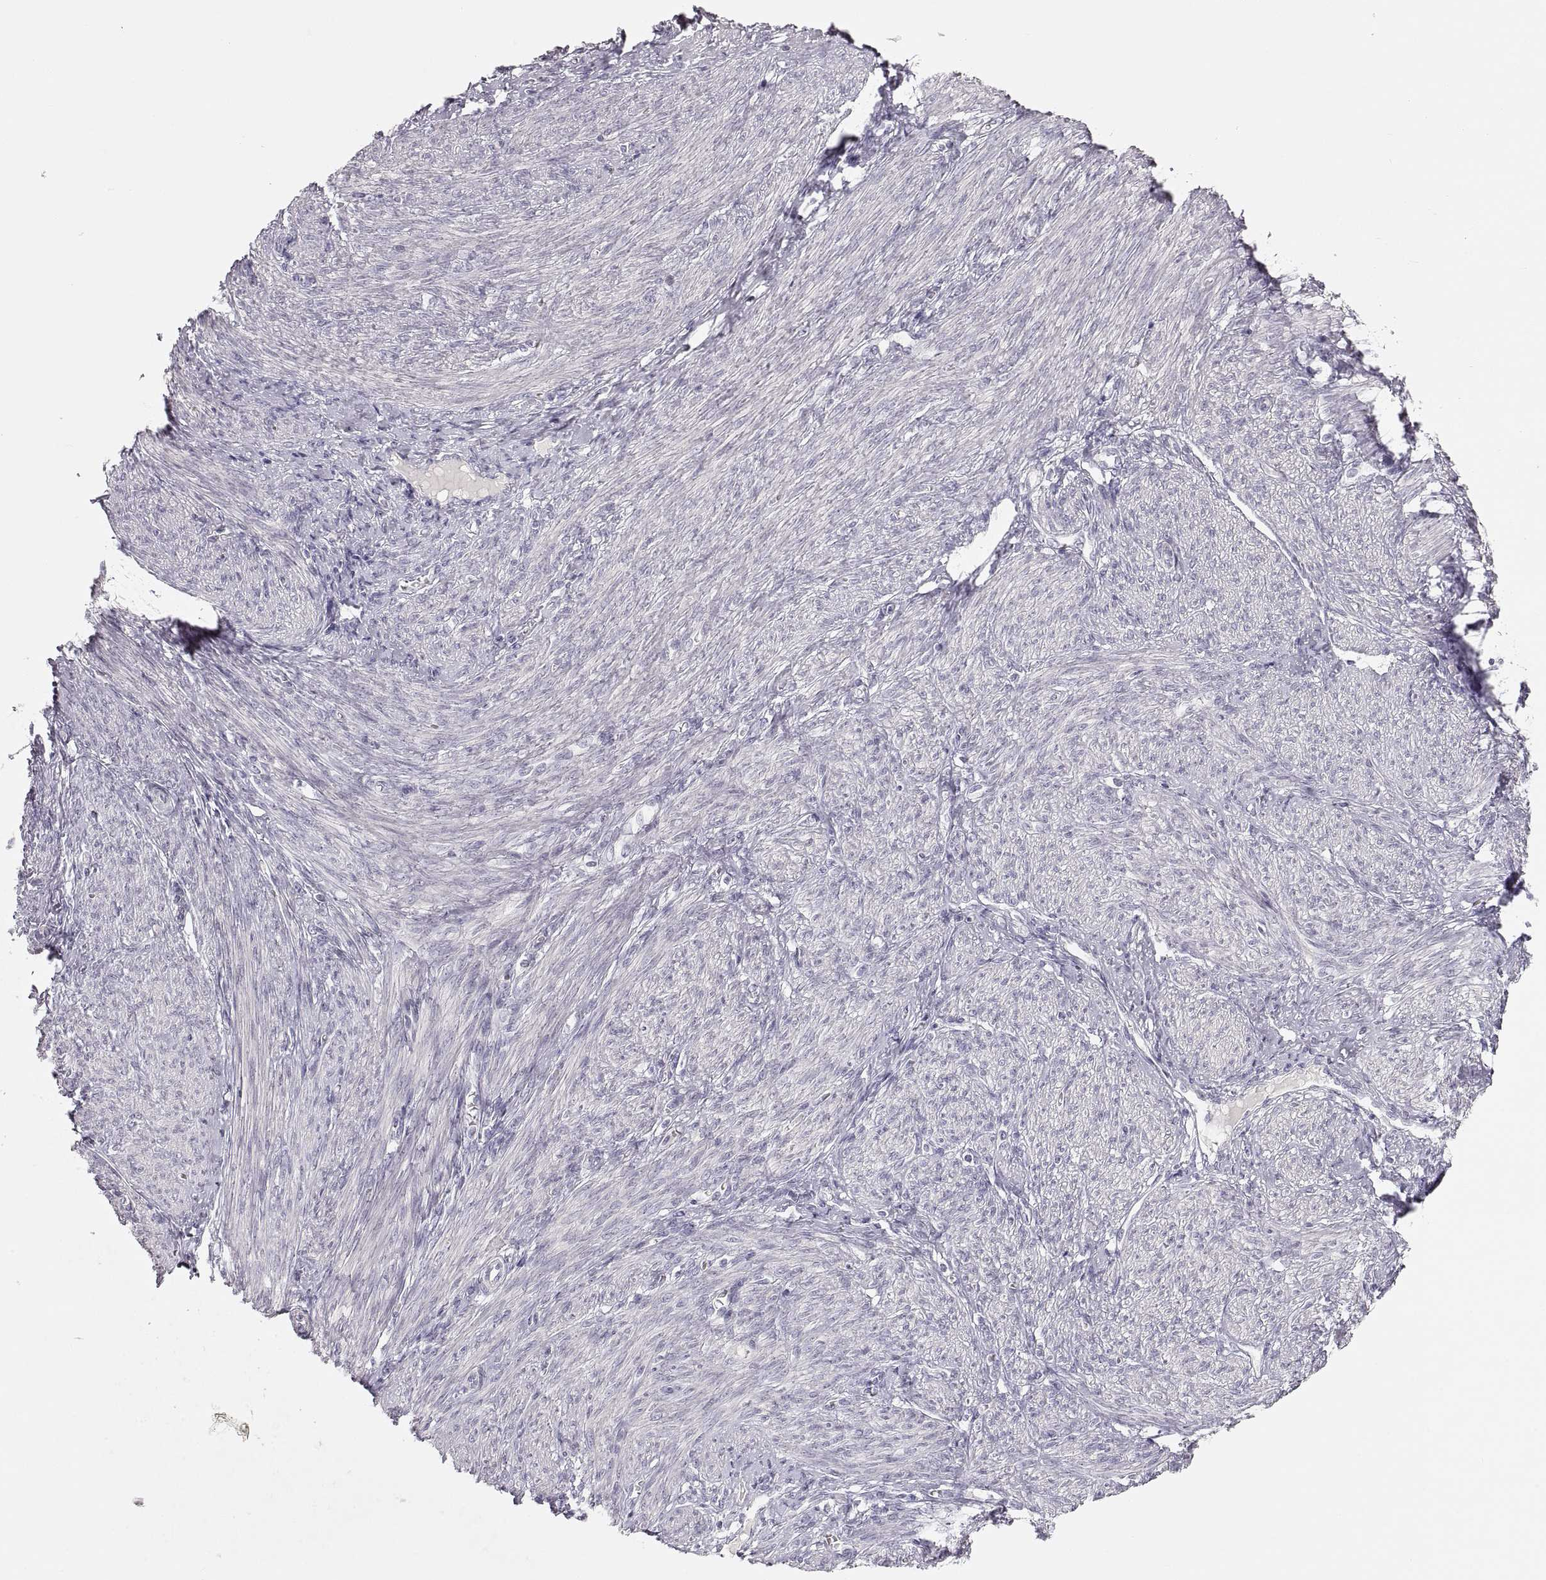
{"staining": {"intensity": "negative", "quantity": "none", "location": "none"}, "tissue": "endometrial cancer", "cell_type": "Tumor cells", "image_type": "cancer", "snomed": [{"axis": "morphology", "description": "Adenocarcinoma, NOS"}, {"axis": "topography", "description": "Endometrium"}], "caption": "Tumor cells are negative for protein expression in human endometrial adenocarcinoma.", "gene": "PCSK2", "patient": {"sex": "female", "age": 68}}